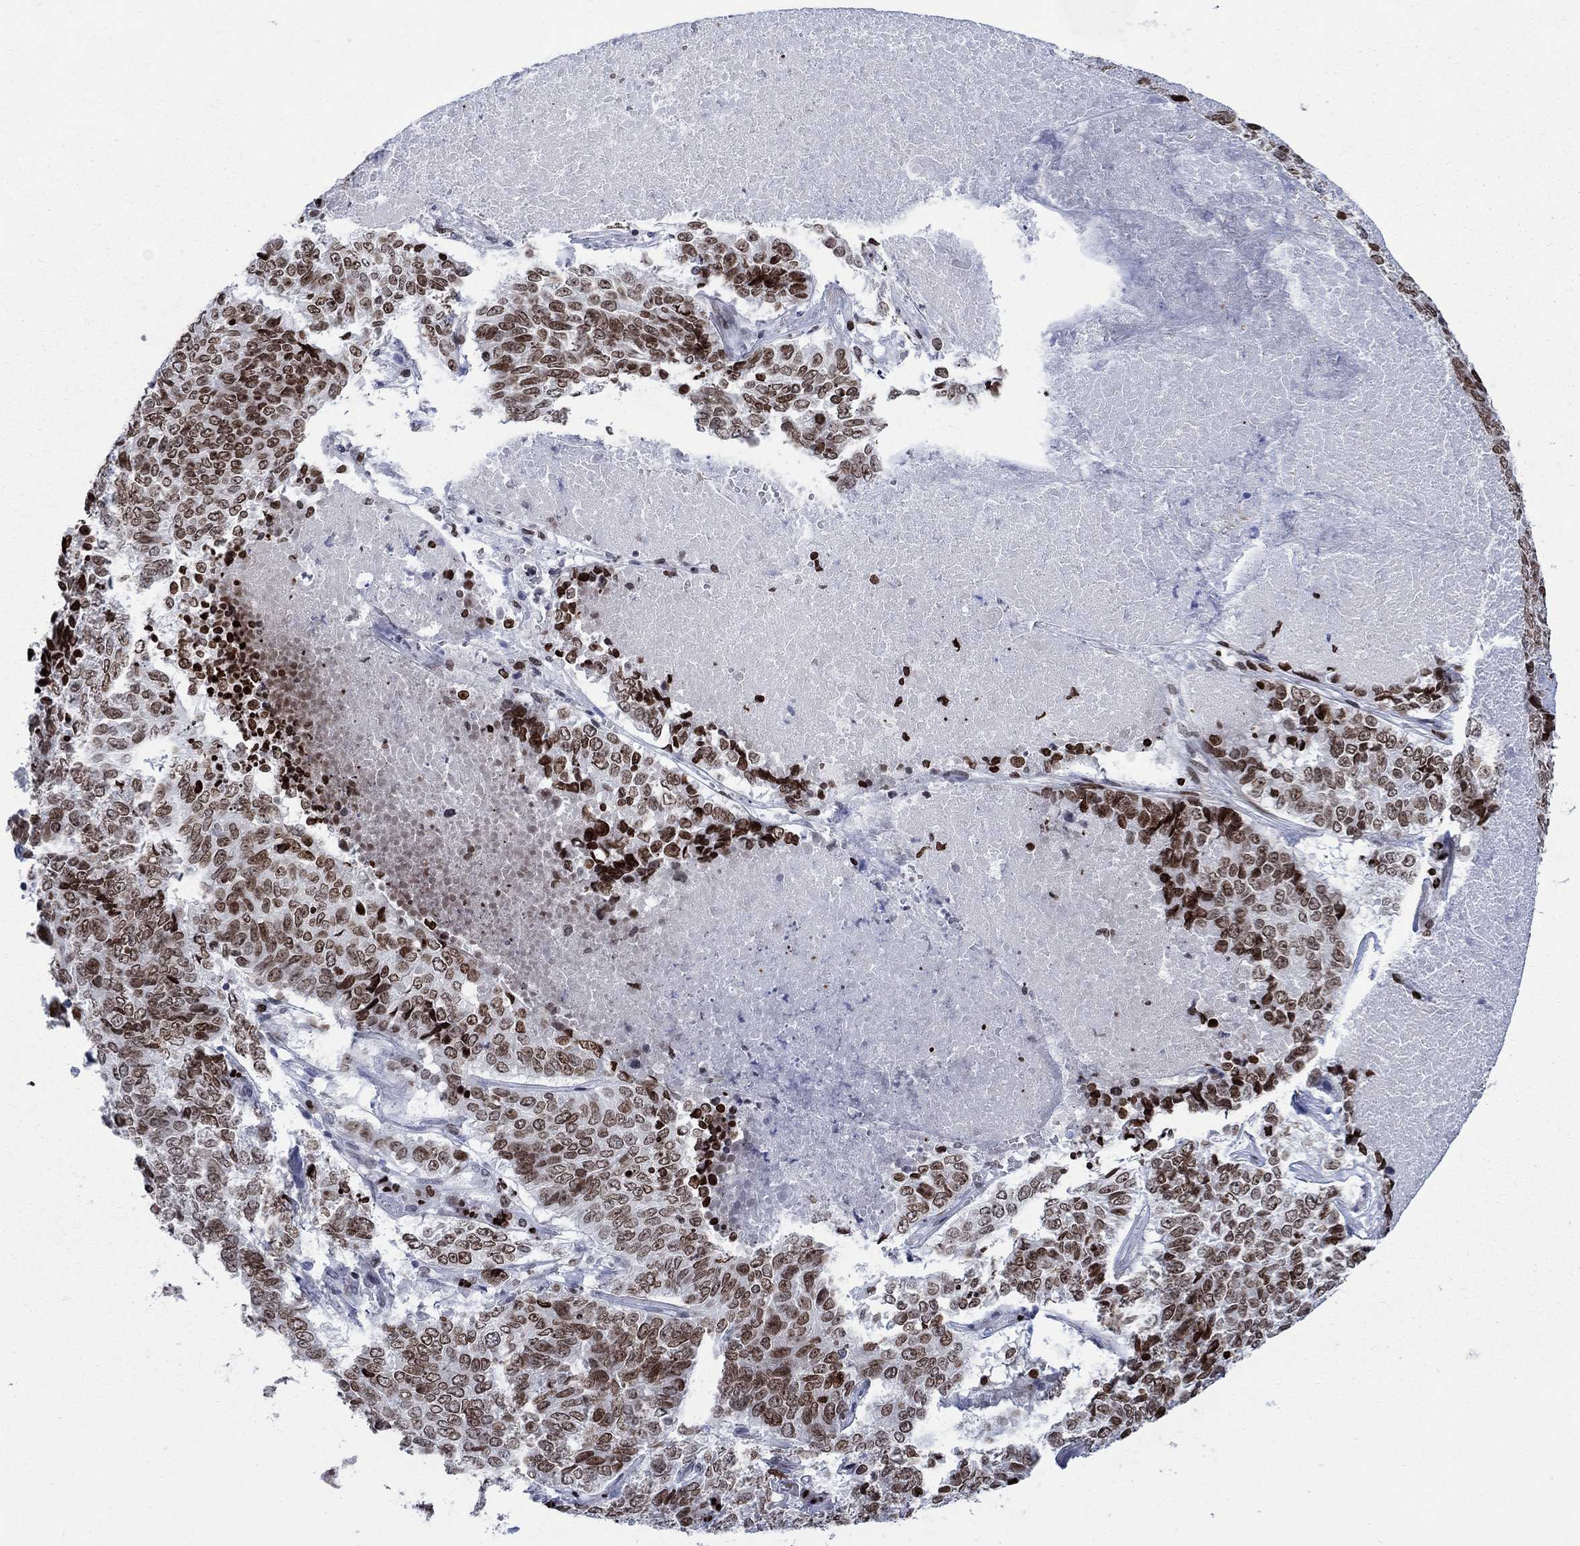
{"staining": {"intensity": "weak", "quantity": ">75%", "location": "nuclear"}, "tissue": "lung cancer", "cell_type": "Tumor cells", "image_type": "cancer", "snomed": [{"axis": "morphology", "description": "Squamous cell carcinoma, NOS"}, {"axis": "topography", "description": "Lung"}], "caption": "Immunohistochemical staining of lung cancer (squamous cell carcinoma) exhibits low levels of weak nuclear protein positivity in approximately >75% of tumor cells.", "gene": "HMGA1", "patient": {"sex": "male", "age": 64}}